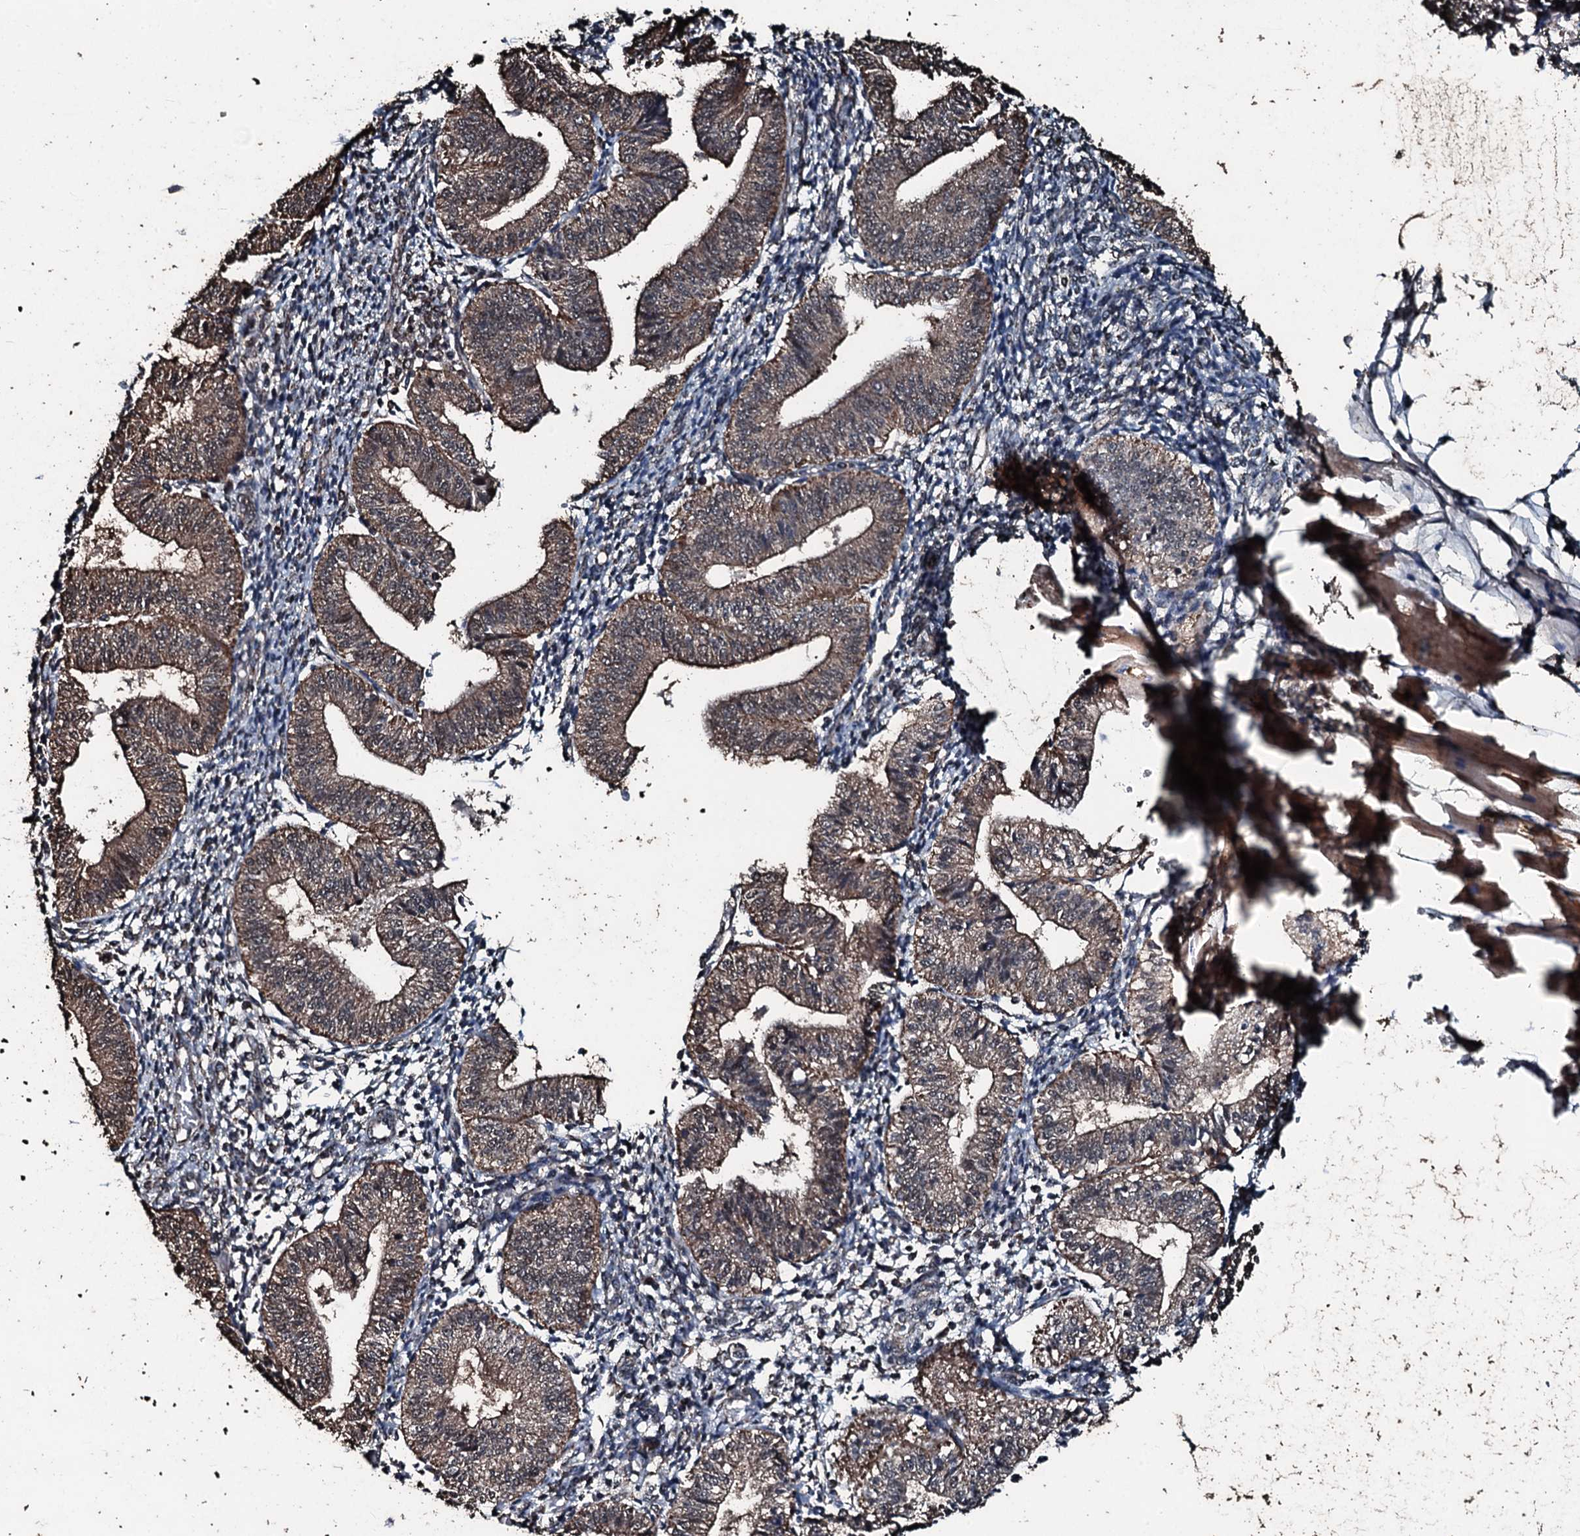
{"staining": {"intensity": "negative", "quantity": "none", "location": "none"}, "tissue": "endometrium", "cell_type": "Cells in endometrial stroma", "image_type": "normal", "snomed": [{"axis": "morphology", "description": "Normal tissue, NOS"}, {"axis": "topography", "description": "Endometrium"}], "caption": "DAB immunohistochemical staining of benign human endometrium displays no significant expression in cells in endometrial stroma.", "gene": "FAAP24", "patient": {"sex": "female", "age": 34}}